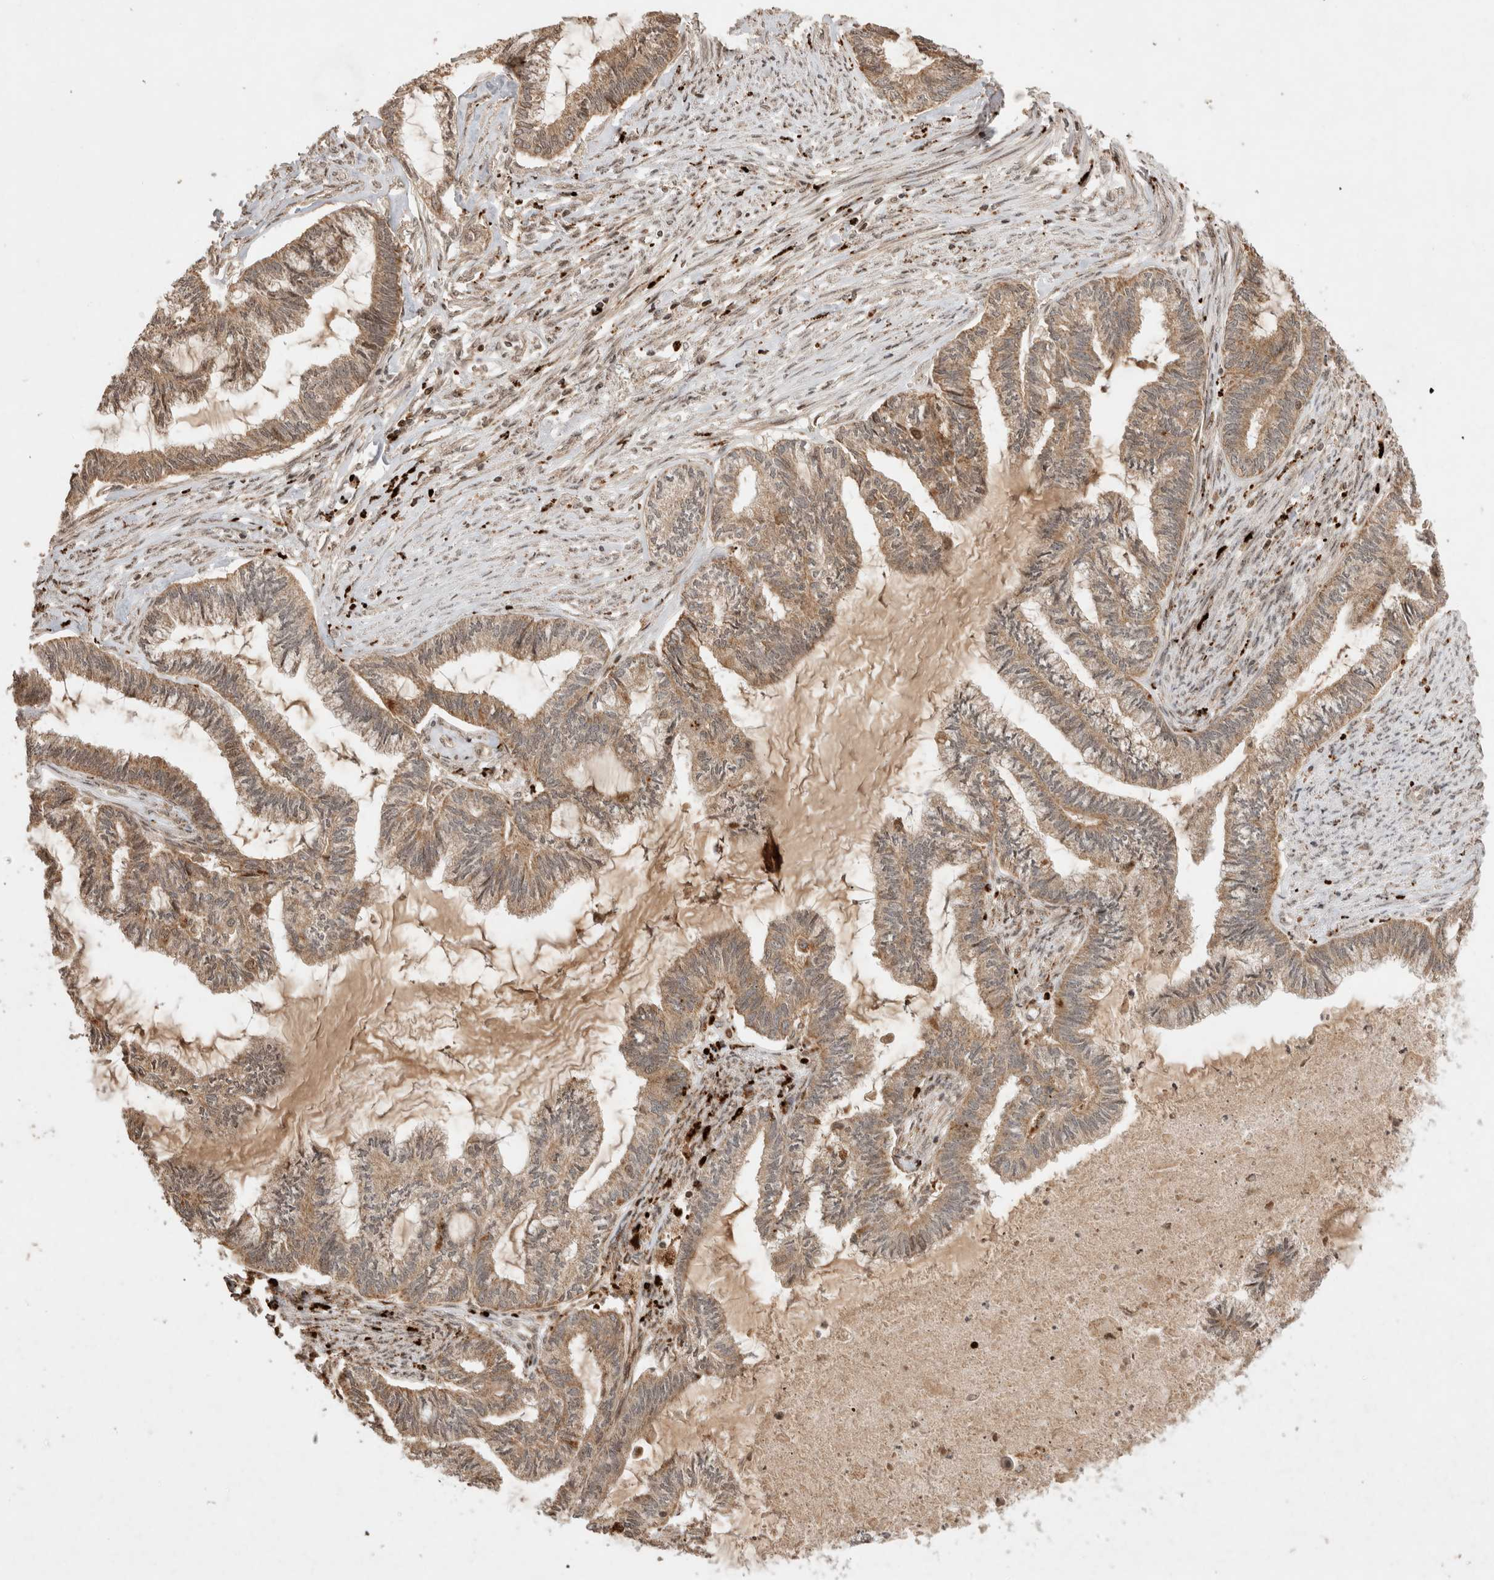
{"staining": {"intensity": "moderate", "quantity": ">75%", "location": "cytoplasmic/membranous"}, "tissue": "endometrial cancer", "cell_type": "Tumor cells", "image_type": "cancer", "snomed": [{"axis": "morphology", "description": "Adenocarcinoma, NOS"}, {"axis": "topography", "description": "Endometrium"}], "caption": "DAB immunohistochemical staining of human adenocarcinoma (endometrial) shows moderate cytoplasmic/membranous protein positivity in approximately >75% of tumor cells.", "gene": "FAM221A", "patient": {"sex": "female", "age": 86}}